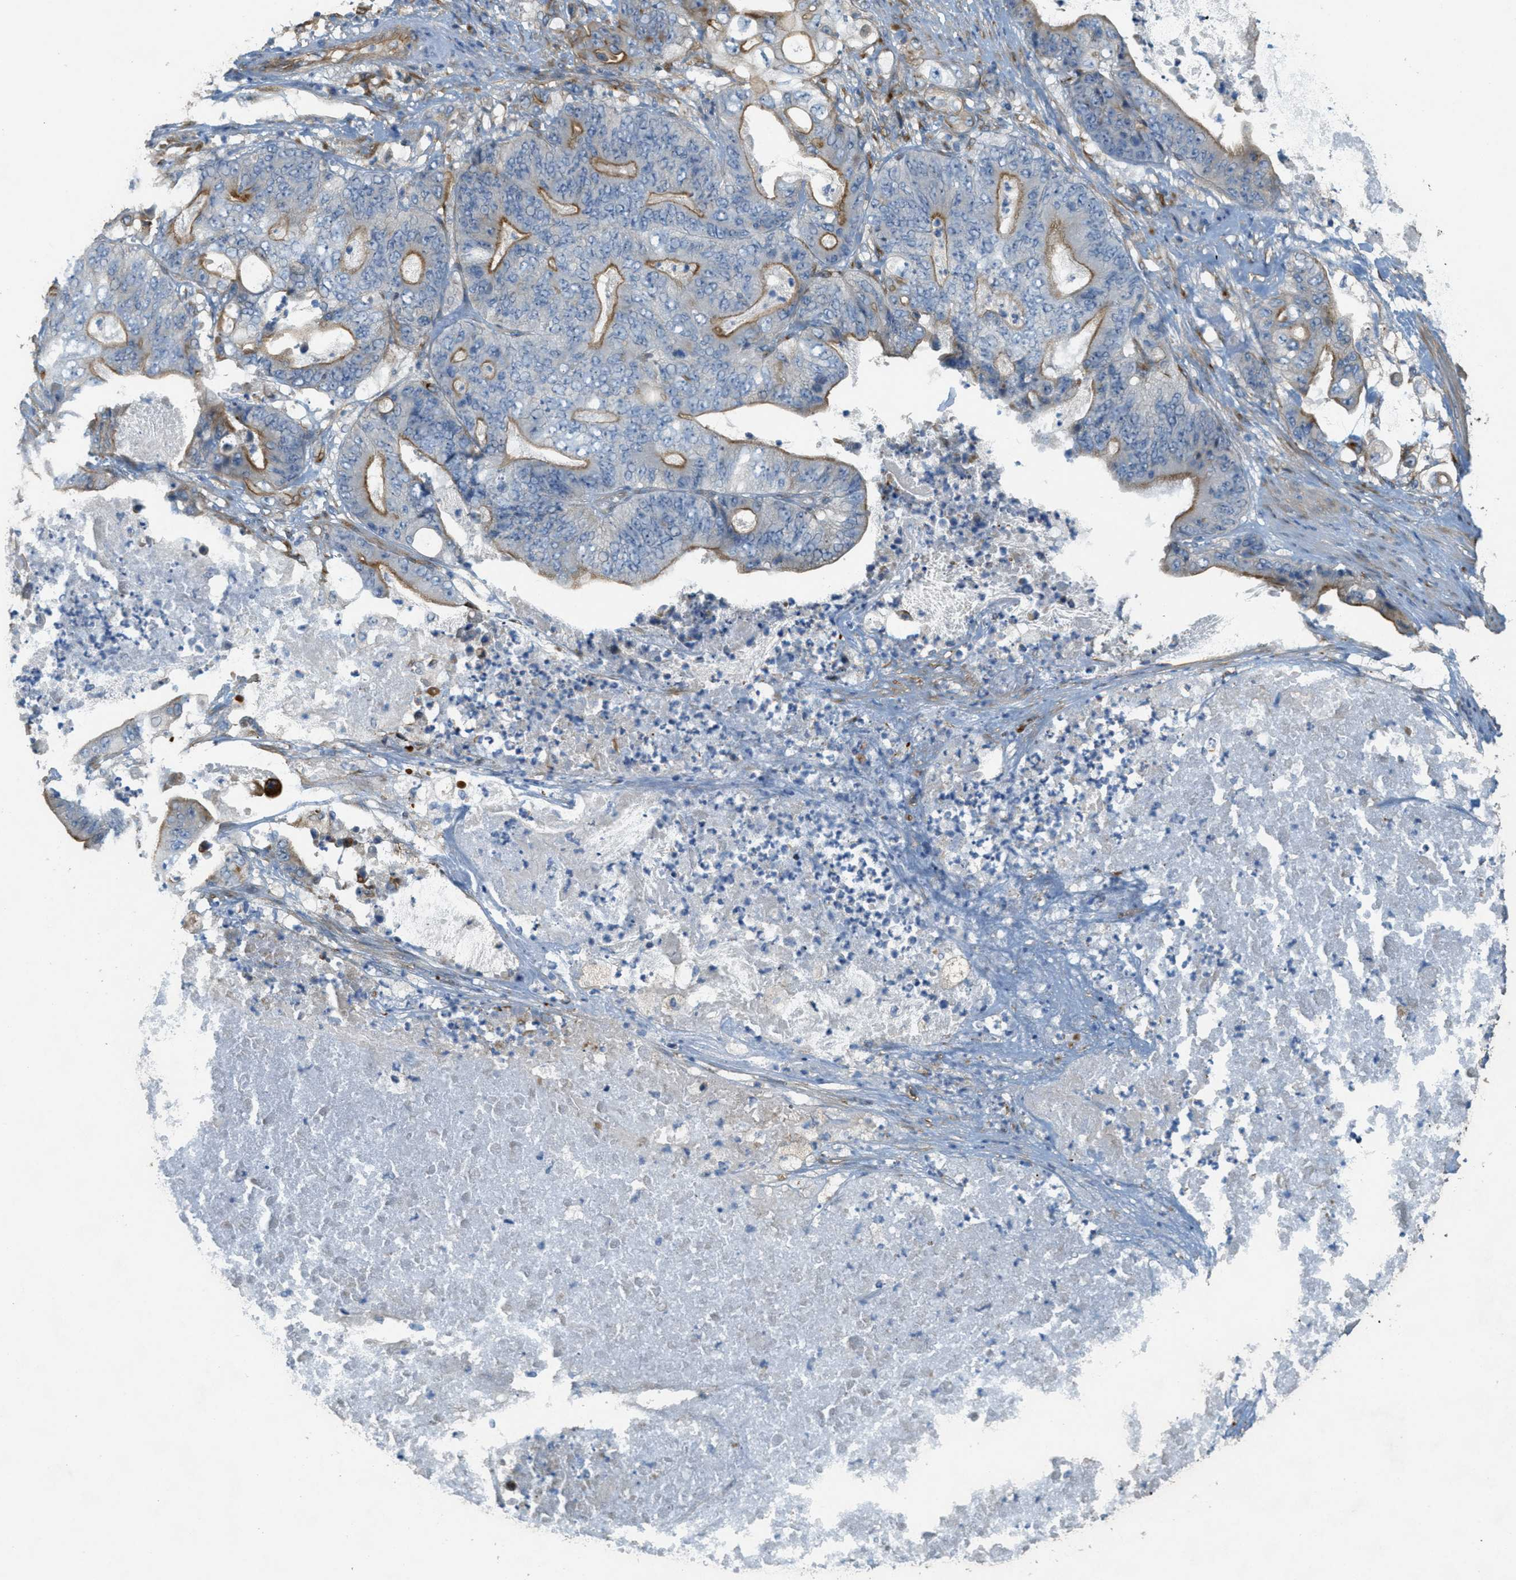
{"staining": {"intensity": "weak", "quantity": ">75%", "location": "cytoplasmic/membranous"}, "tissue": "stomach cancer", "cell_type": "Tumor cells", "image_type": "cancer", "snomed": [{"axis": "morphology", "description": "Adenocarcinoma, NOS"}, {"axis": "topography", "description": "Stomach"}], "caption": "A low amount of weak cytoplasmic/membranous positivity is present in about >75% of tumor cells in stomach adenocarcinoma tissue.", "gene": "ADCY5", "patient": {"sex": "female", "age": 73}}